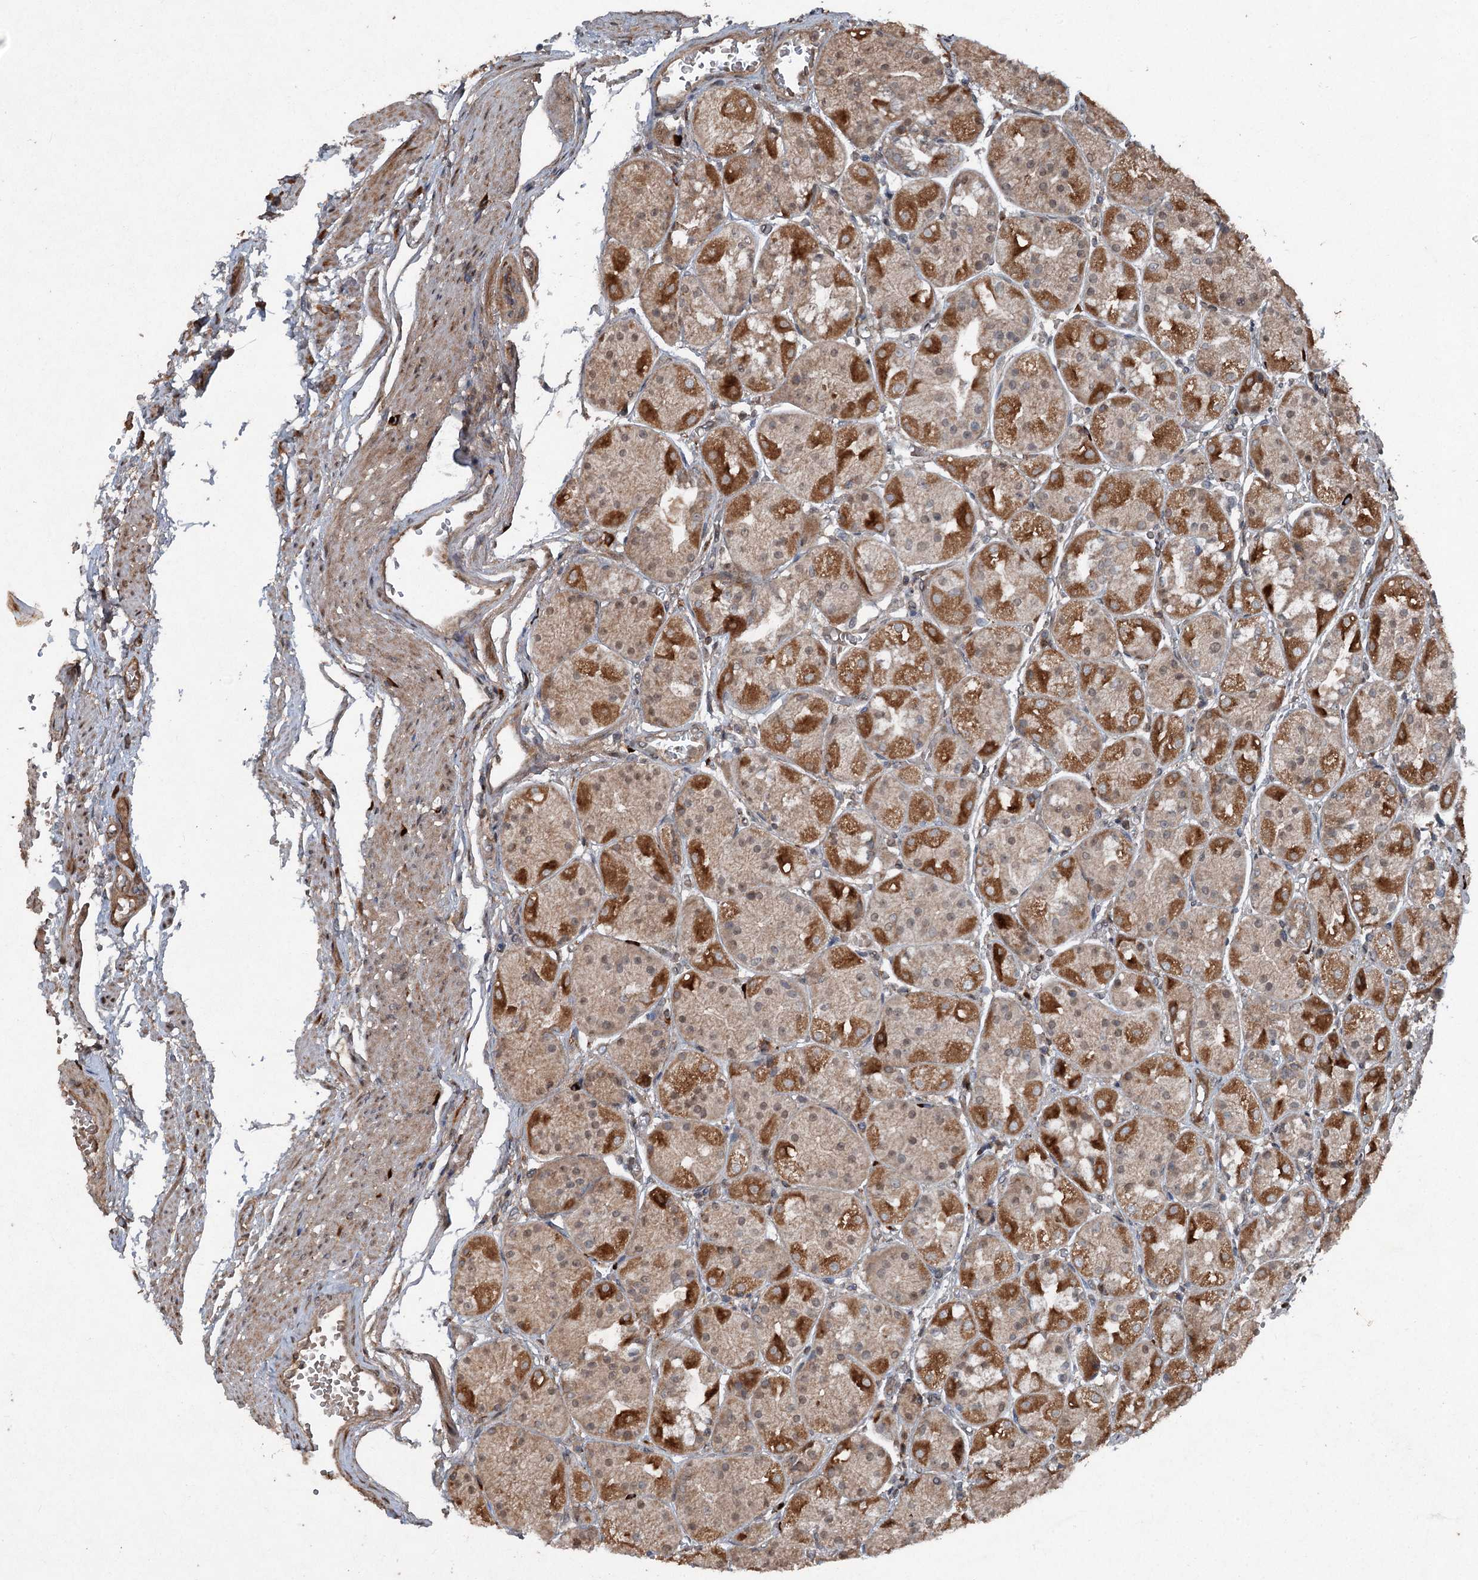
{"staining": {"intensity": "strong", "quantity": "25%-75%", "location": "cytoplasmic/membranous,nuclear"}, "tissue": "stomach", "cell_type": "Glandular cells", "image_type": "normal", "snomed": [{"axis": "morphology", "description": "Normal tissue, NOS"}, {"axis": "topography", "description": "Stomach, upper"}], "caption": "Brown immunohistochemical staining in normal stomach shows strong cytoplasmic/membranous,nuclear positivity in about 25%-75% of glandular cells.", "gene": "ALAS1", "patient": {"sex": "male", "age": 72}}